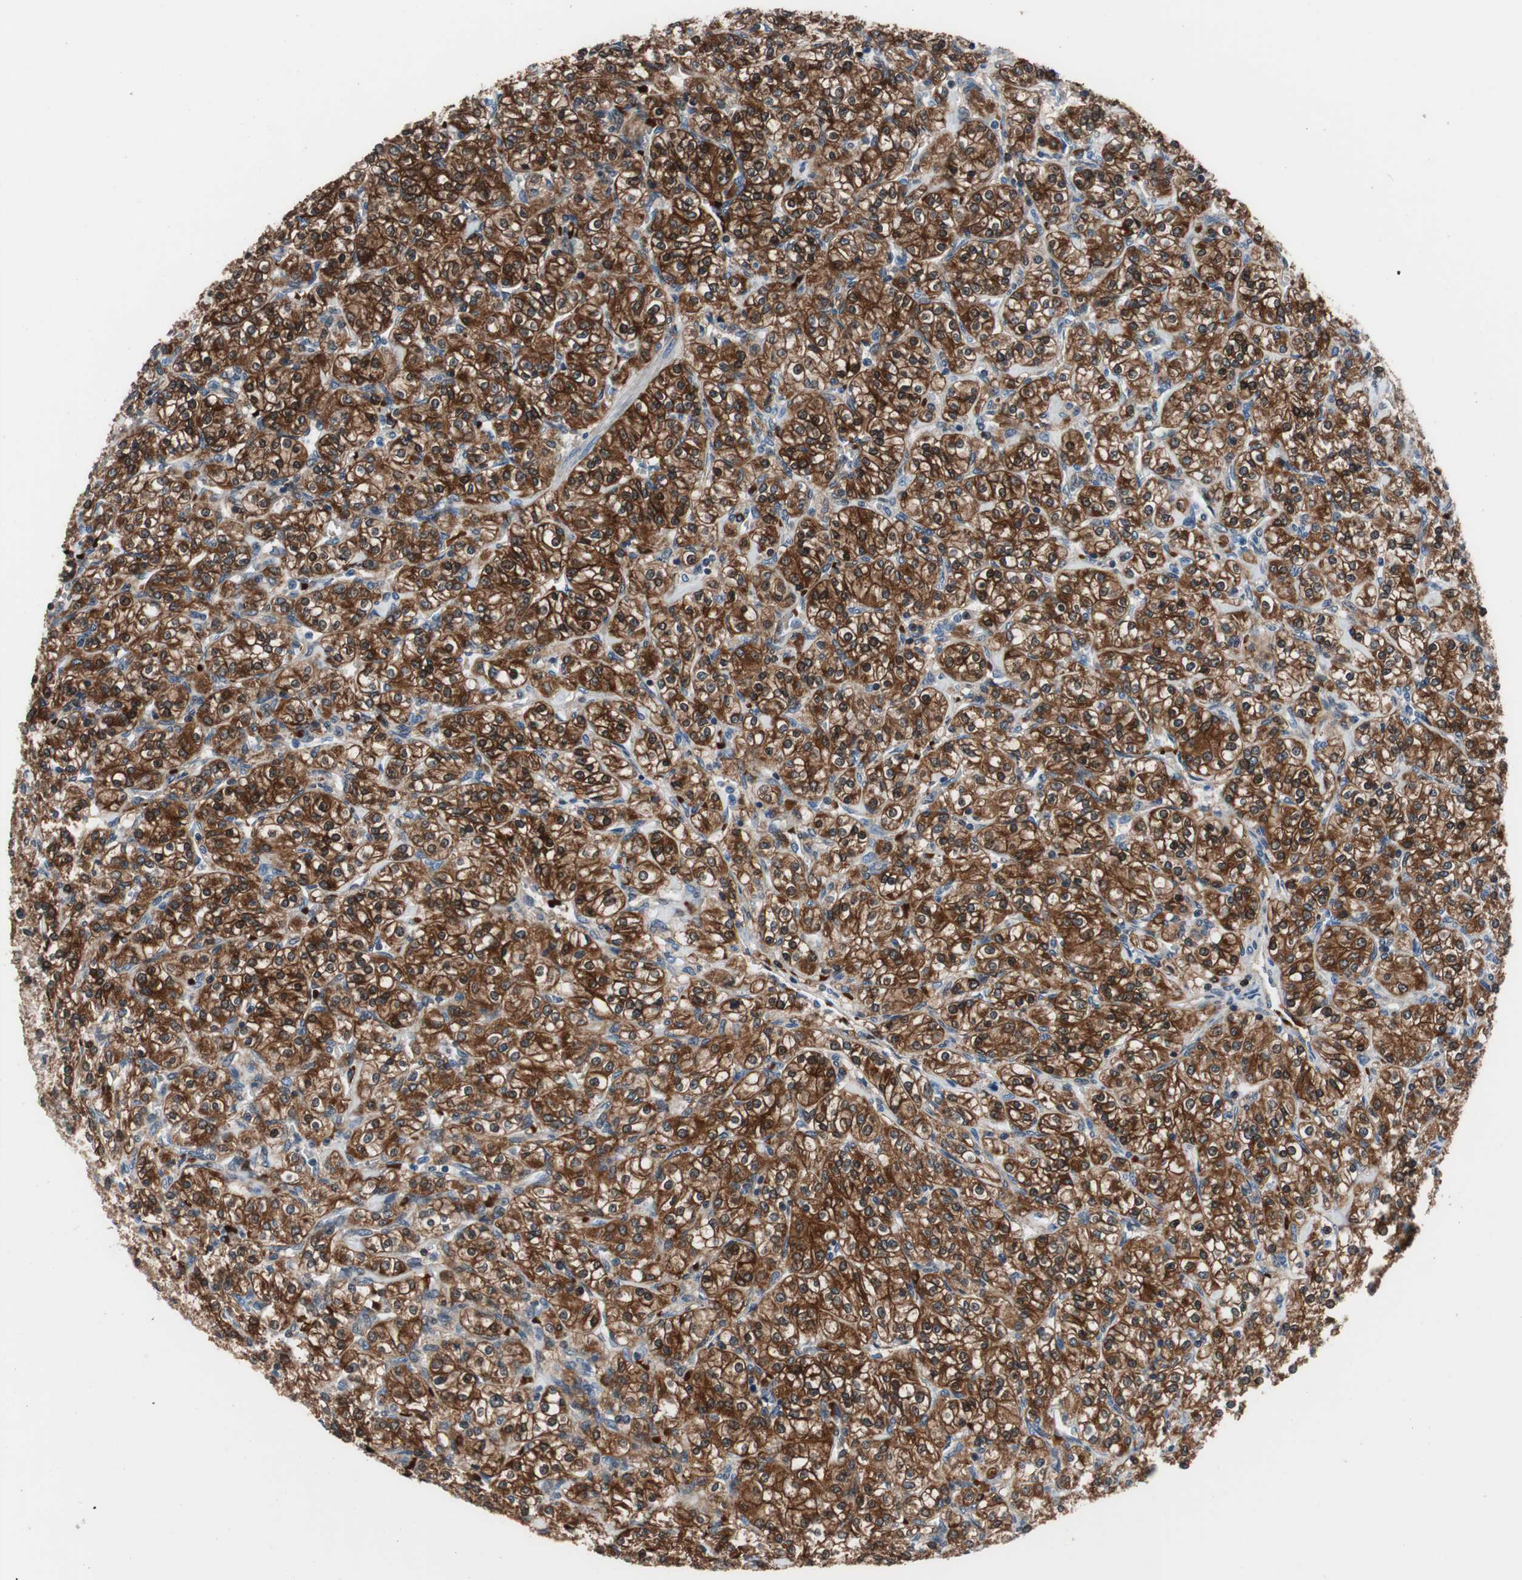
{"staining": {"intensity": "strong", "quantity": ">75%", "location": "cytoplasmic/membranous"}, "tissue": "renal cancer", "cell_type": "Tumor cells", "image_type": "cancer", "snomed": [{"axis": "morphology", "description": "Adenocarcinoma, NOS"}, {"axis": "topography", "description": "Kidney"}], "caption": "Renal cancer (adenocarcinoma) stained with a brown dye reveals strong cytoplasmic/membranous positive staining in approximately >75% of tumor cells.", "gene": "PRDX2", "patient": {"sex": "male", "age": 77}}